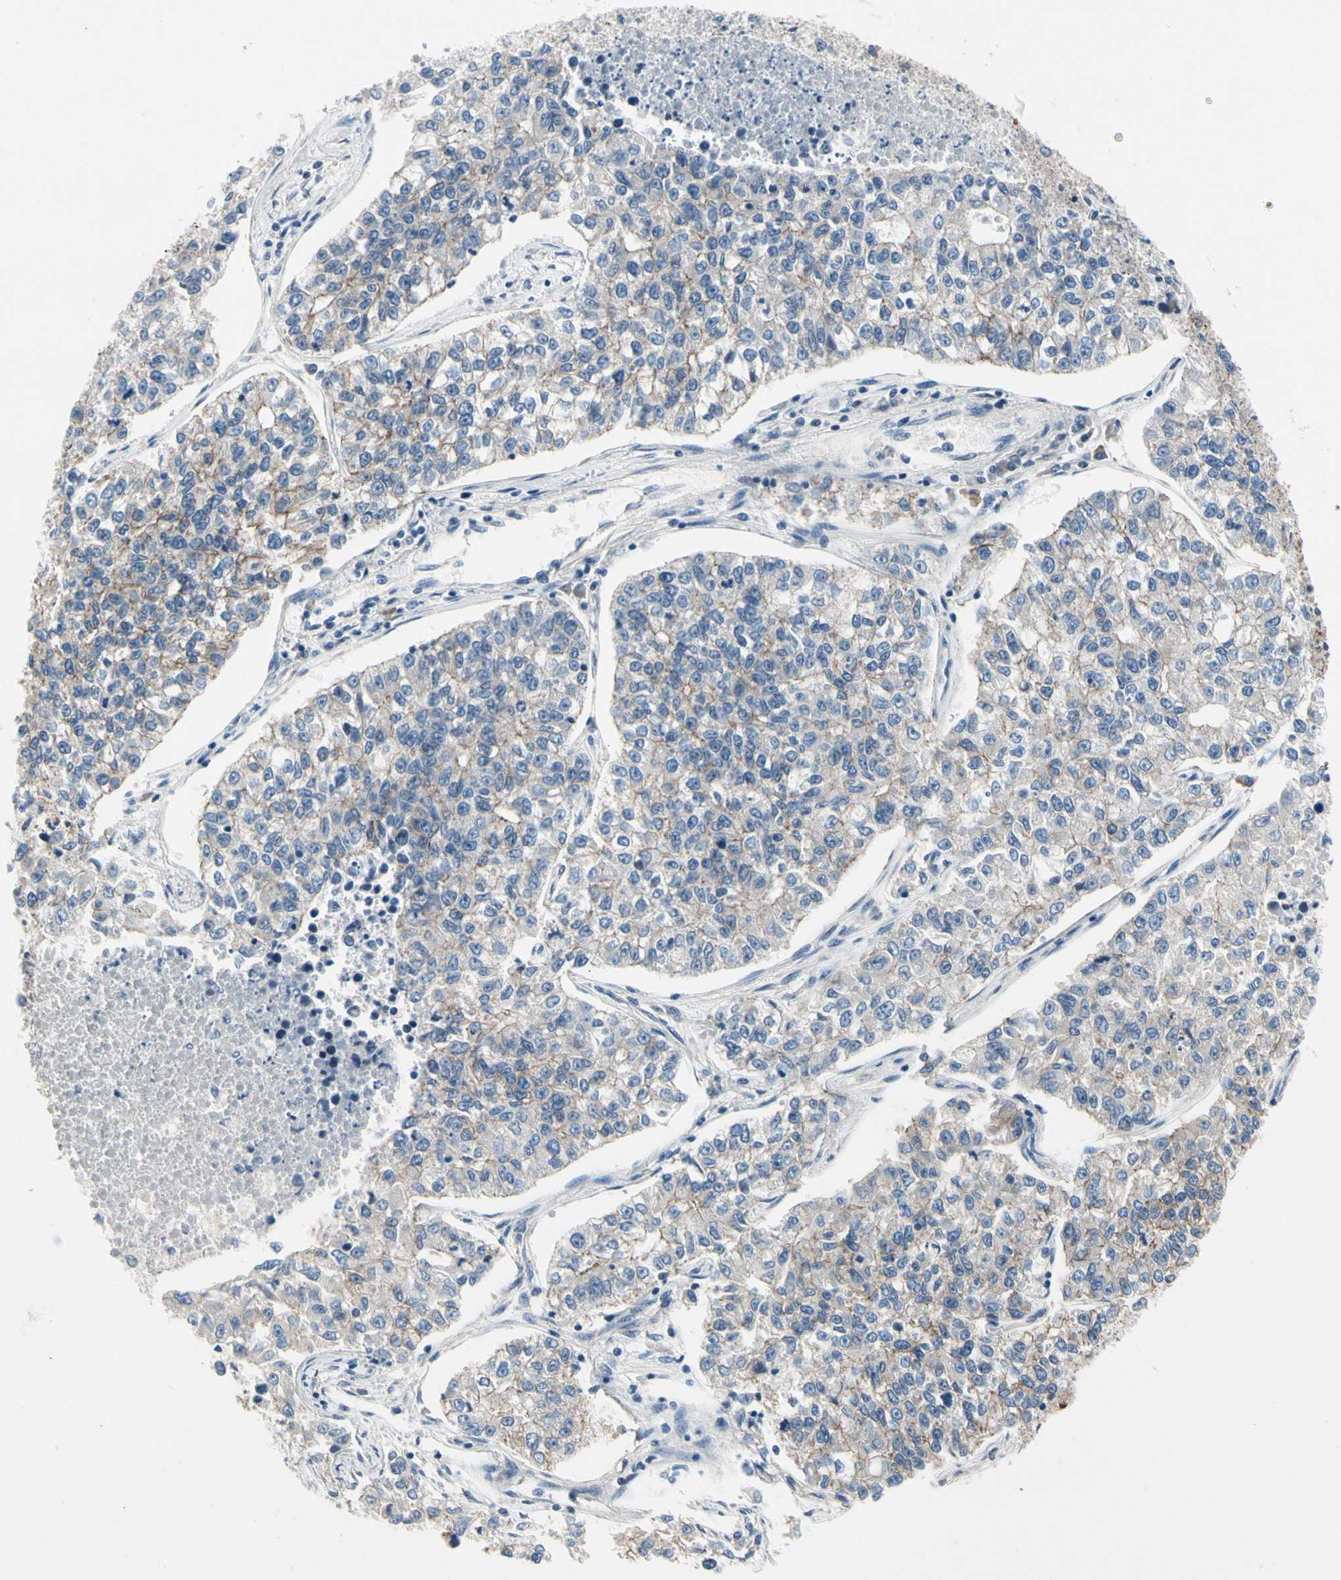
{"staining": {"intensity": "negative", "quantity": "none", "location": "none"}, "tissue": "lung cancer", "cell_type": "Tumor cells", "image_type": "cancer", "snomed": [{"axis": "morphology", "description": "Adenocarcinoma, NOS"}, {"axis": "topography", "description": "Lung"}], "caption": "This histopathology image is of lung adenocarcinoma stained with immunohistochemistry to label a protein in brown with the nuclei are counter-stained blue. There is no expression in tumor cells.", "gene": "LGR6", "patient": {"sex": "male", "age": 49}}